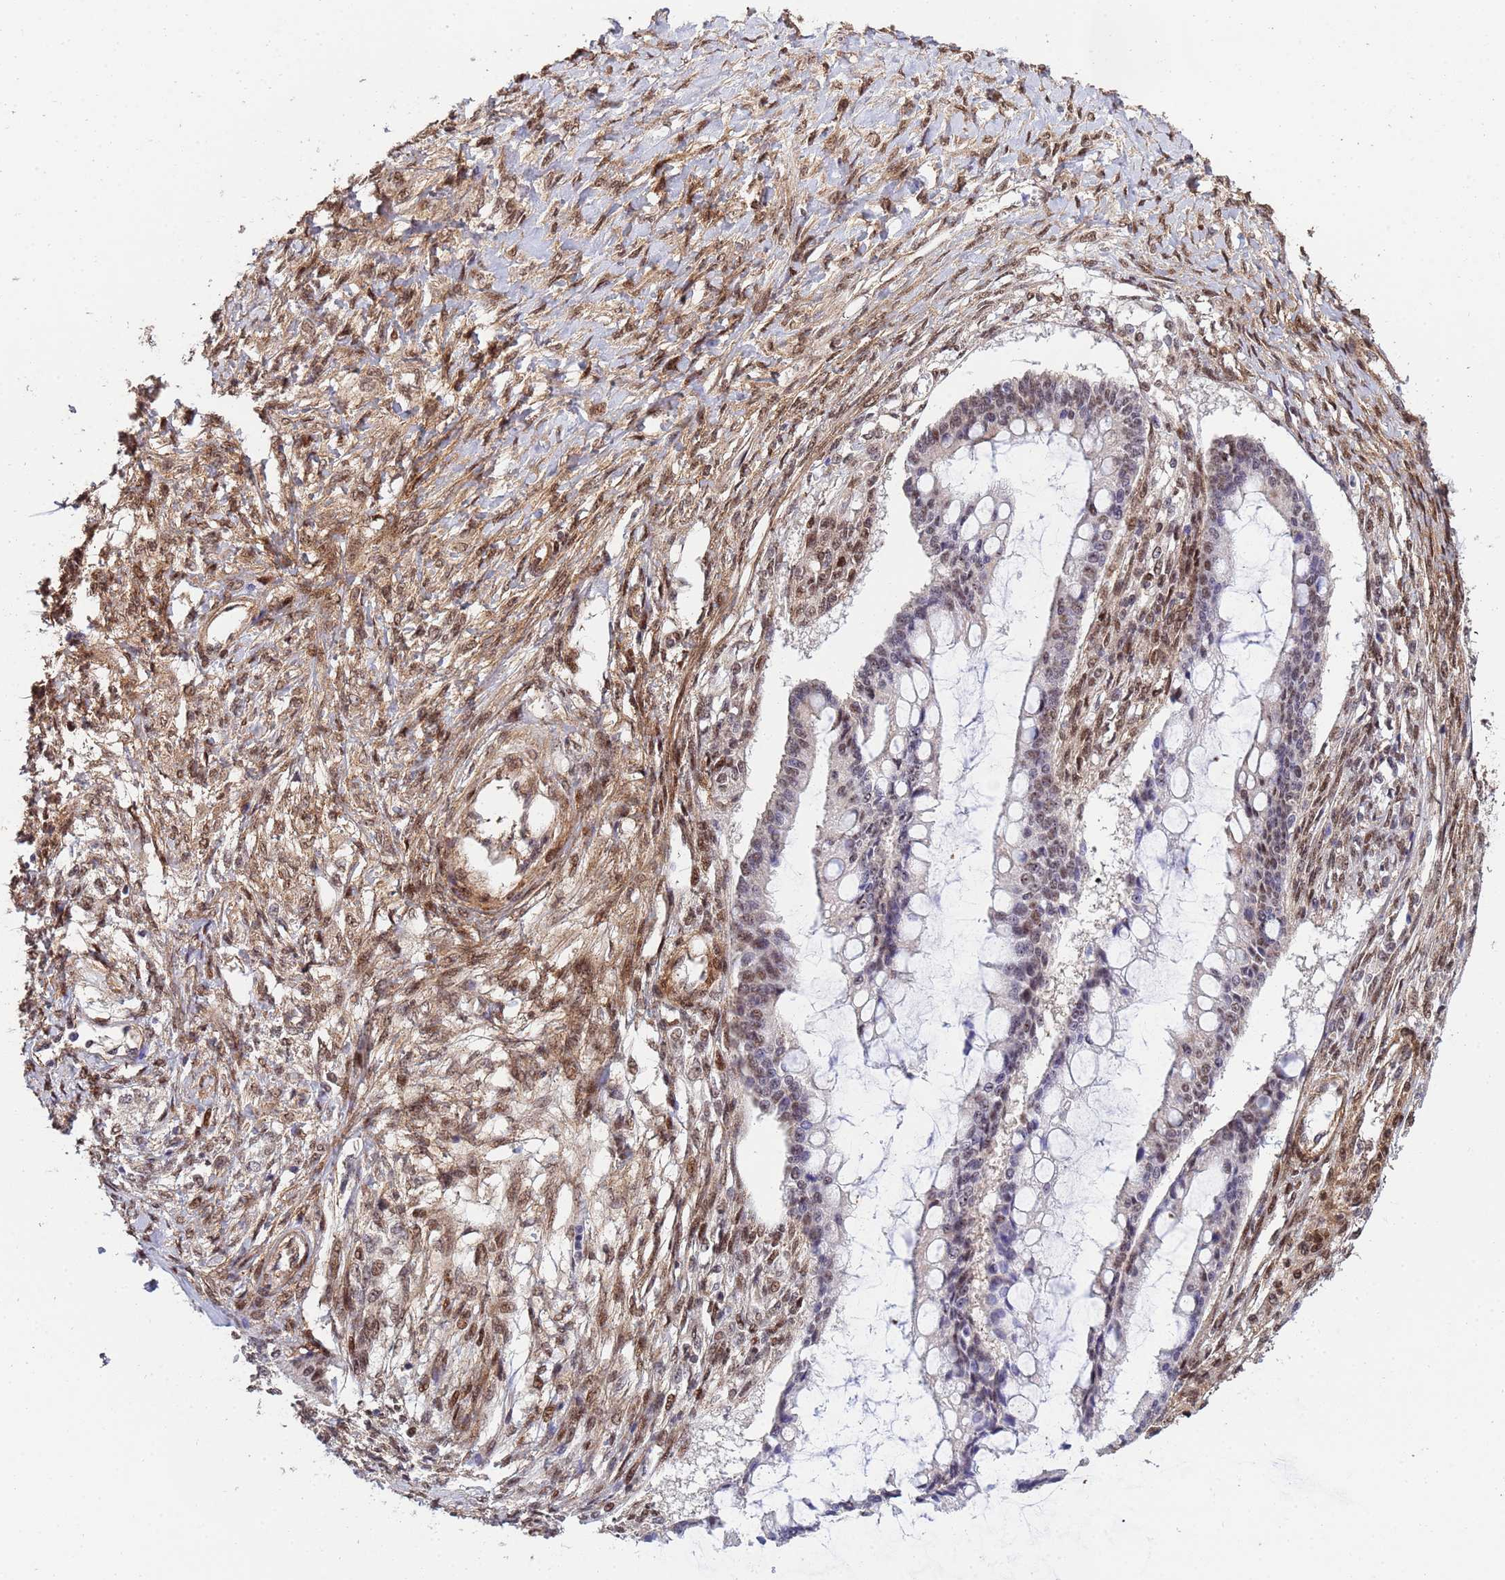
{"staining": {"intensity": "weak", "quantity": ">75%", "location": "cytoplasmic/membranous,nuclear"}, "tissue": "ovarian cancer", "cell_type": "Tumor cells", "image_type": "cancer", "snomed": [{"axis": "morphology", "description": "Cystadenocarcinoma, mucinous, NOS"}, {"axis": "topography", "description": "Ovary"}], "caption": "Ovarian mucinous cystadenocarcinoma tissue demonstrates weak cytoplasmic/membranous and nuclear positivity in about >75% of tumor cells, visualized by immunohistochemistry.", "gene": "TRIP6", "patient": {"sex": "female", "age": 73}}